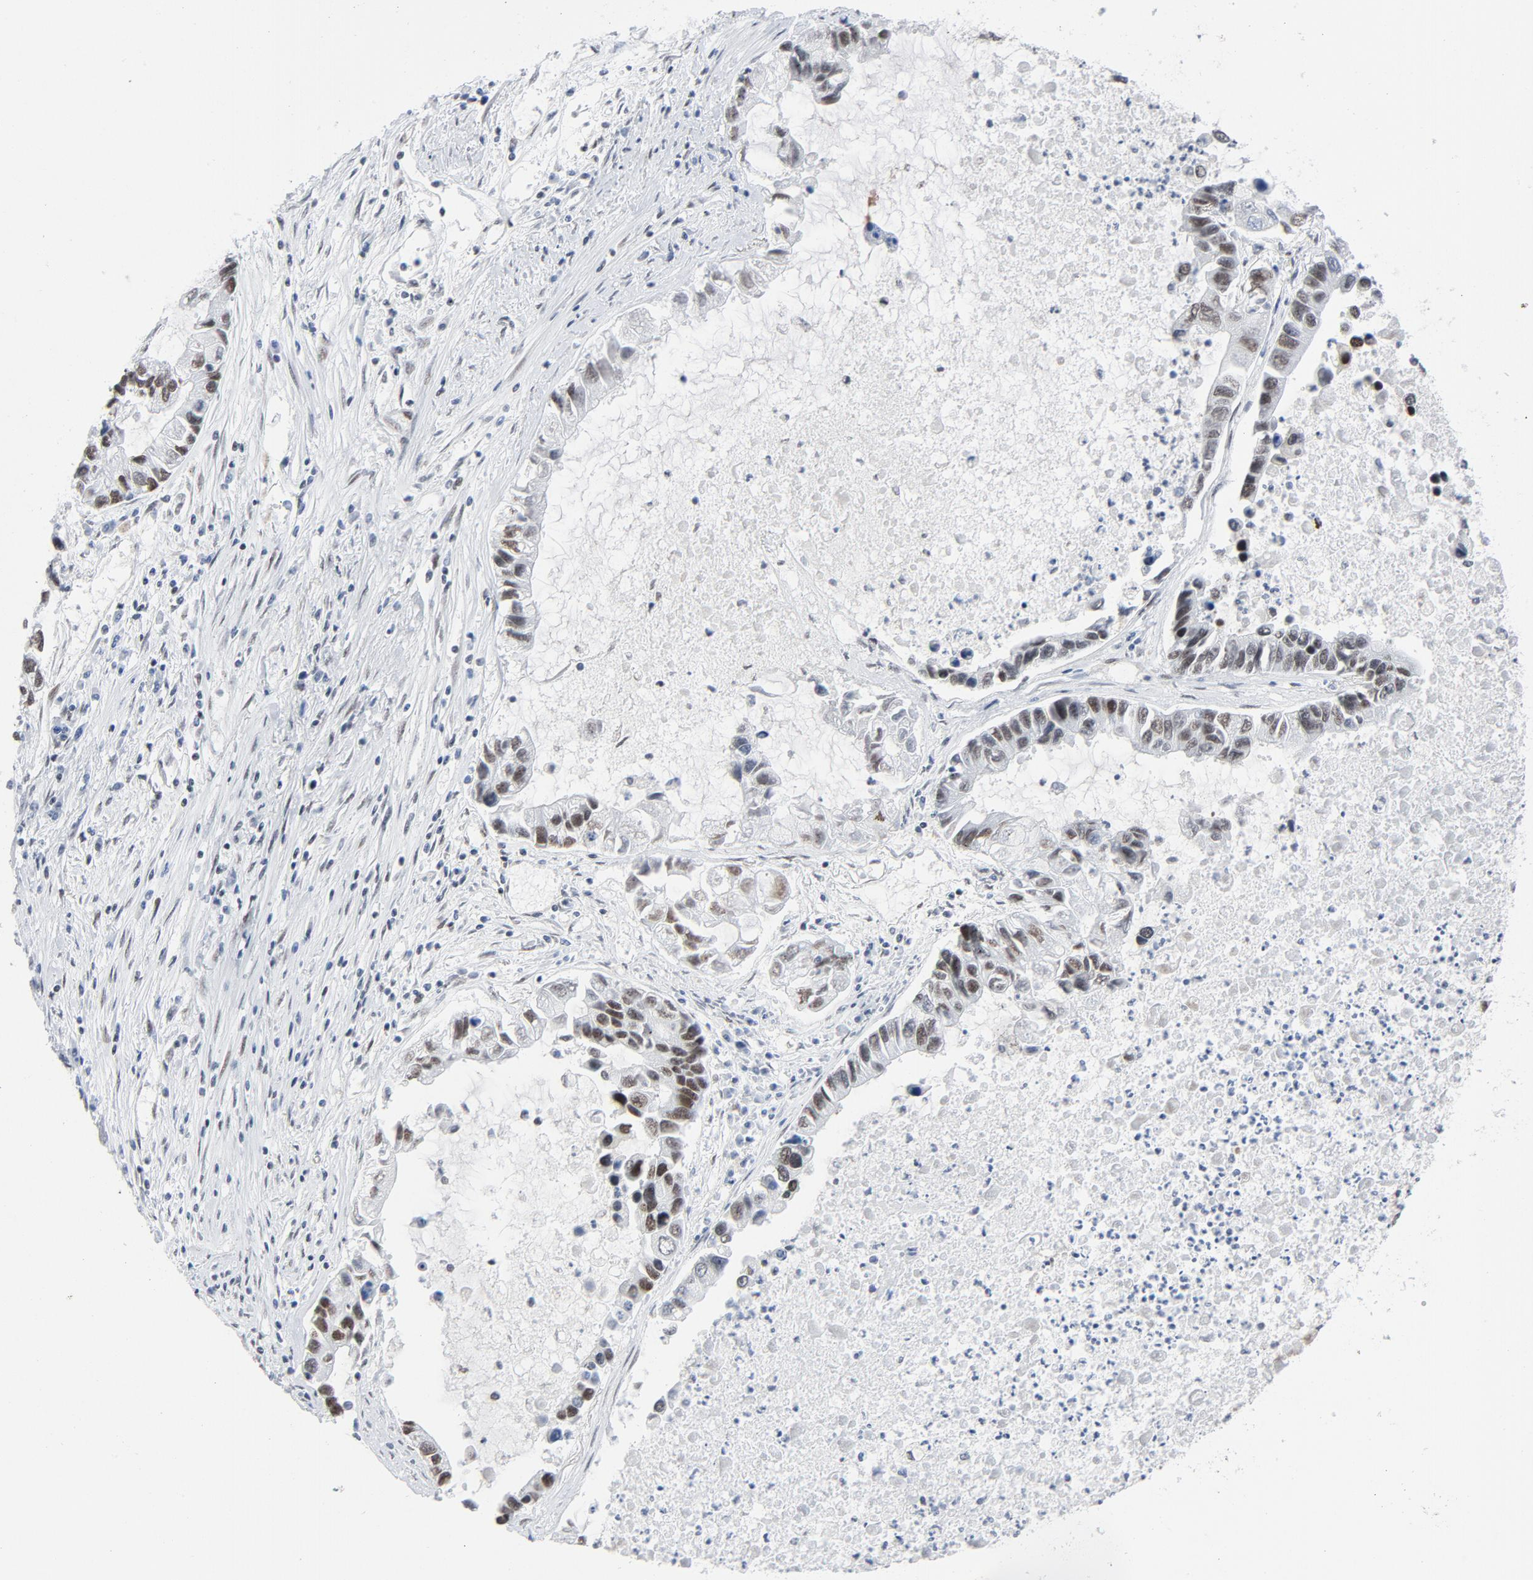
{"staining": {"intensity": "moderate", "quantity": ">75%", "location": "nuclear"}, "tissue": "lung cancer", "cell_type": "Tumor cells", "image_type": "cancer", "snomed": [{"axis": "morphology", "description": "Adenocarcinoma, NOS"}, {"axis": "topography", "description": "Lung"}], "caption": "An image showing moderate nuclear staining in approximately >75% of tumor cells in lung cancer, as visualized by brown immunohistochemical staining.", "gene": "HSF1", "patient": {"sex": "female", "age": 51}}